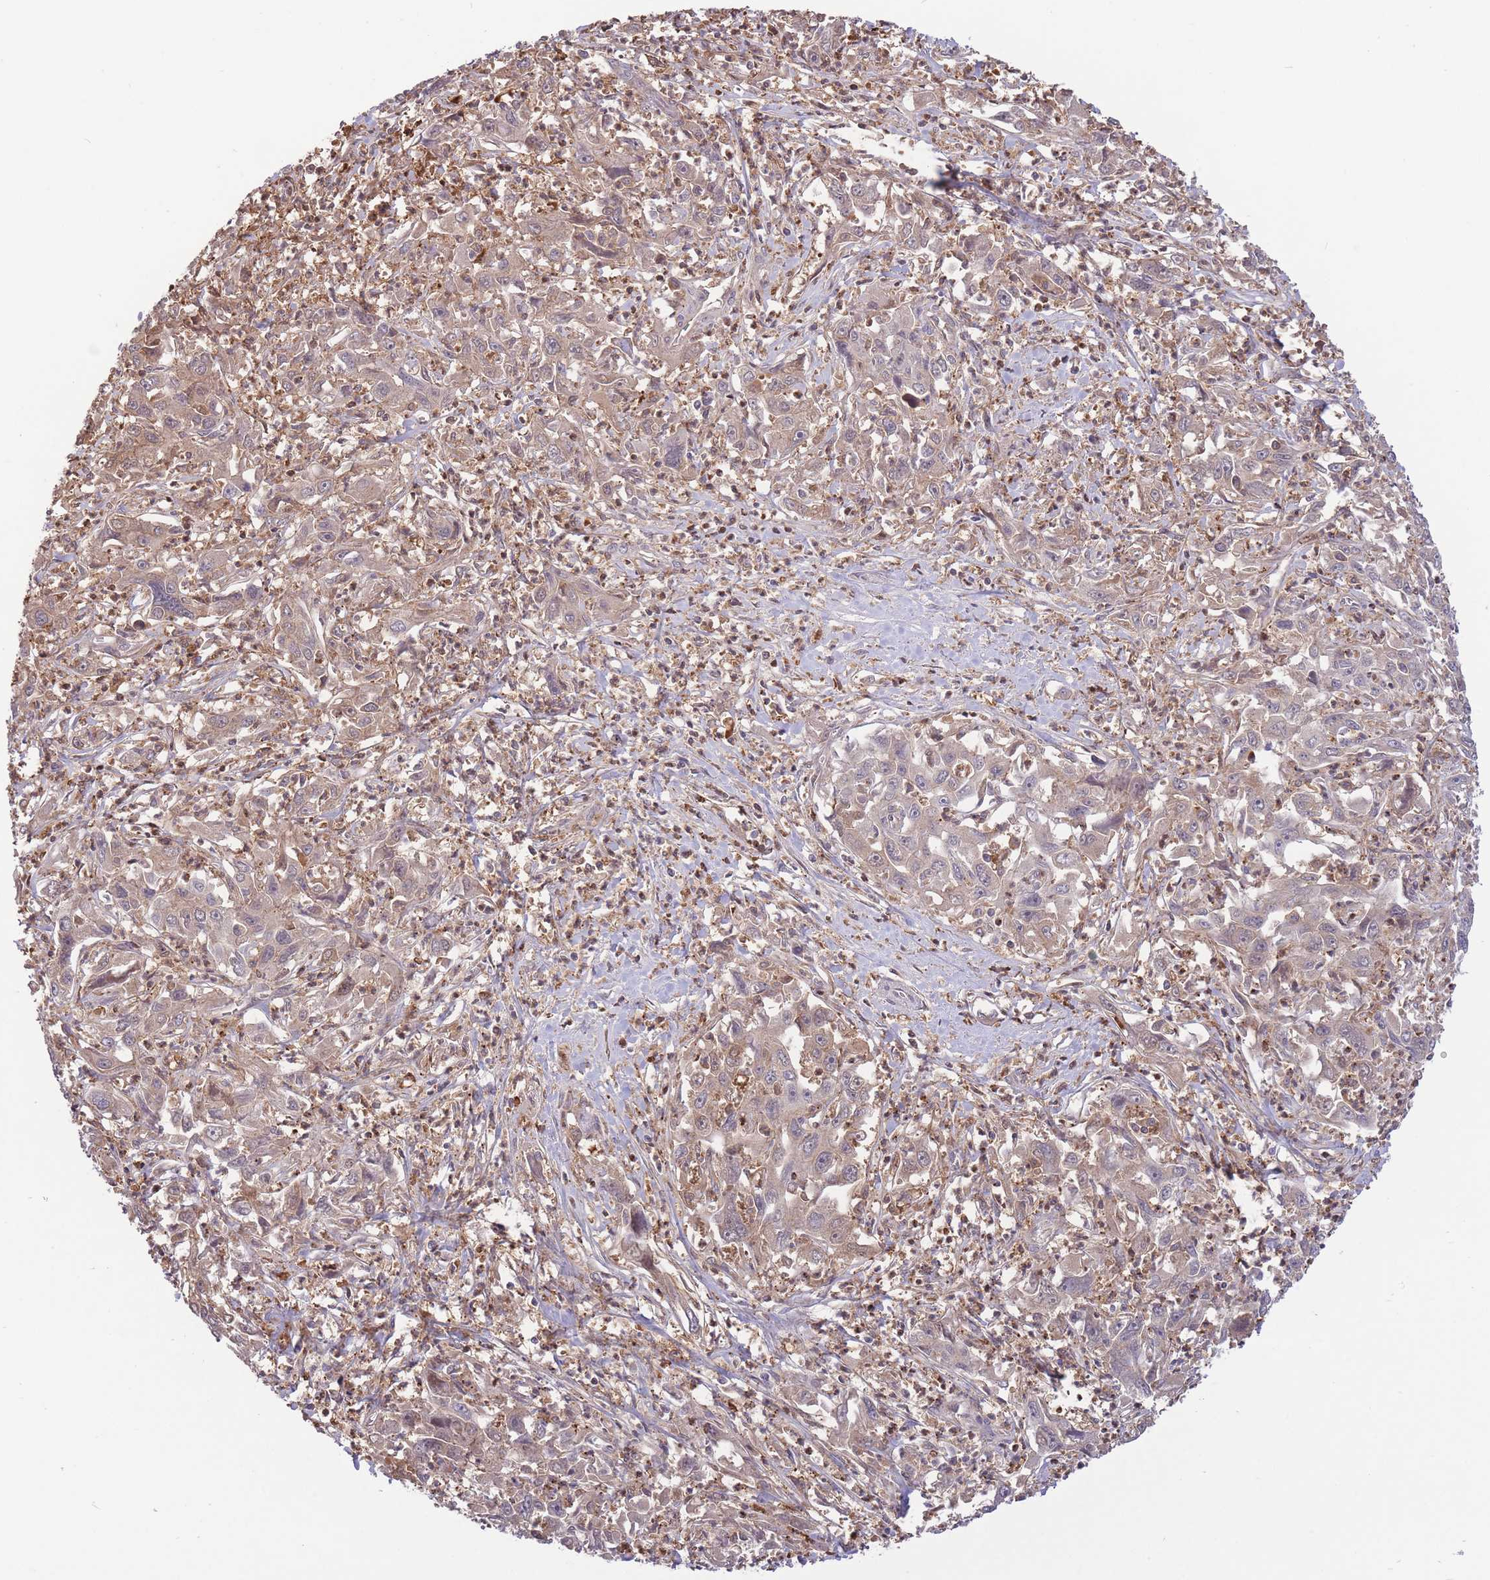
{"staining": {"intensity": "weak", "quantity": "25%-75%", "location": "cytoplasmic/membranous"}, "tissue": "liver cancer", "cell_type": "Tumor cells", "image_type": "cancer", "snomed": [{"axis": "morphology", "description": "Carcinoma, Hepatocellular, NOS"}, {"axis": "topography", "description": "Liver"}], "caption": "Immunohistochemical staining of human liver hepatocellular carcinoma reveals low levels of weak cytoplasmic/membranous positivity in about 25%-75% of tumor cells.", "gene": "ZNF304", "patient": {"sex": "male", "age": 63}}